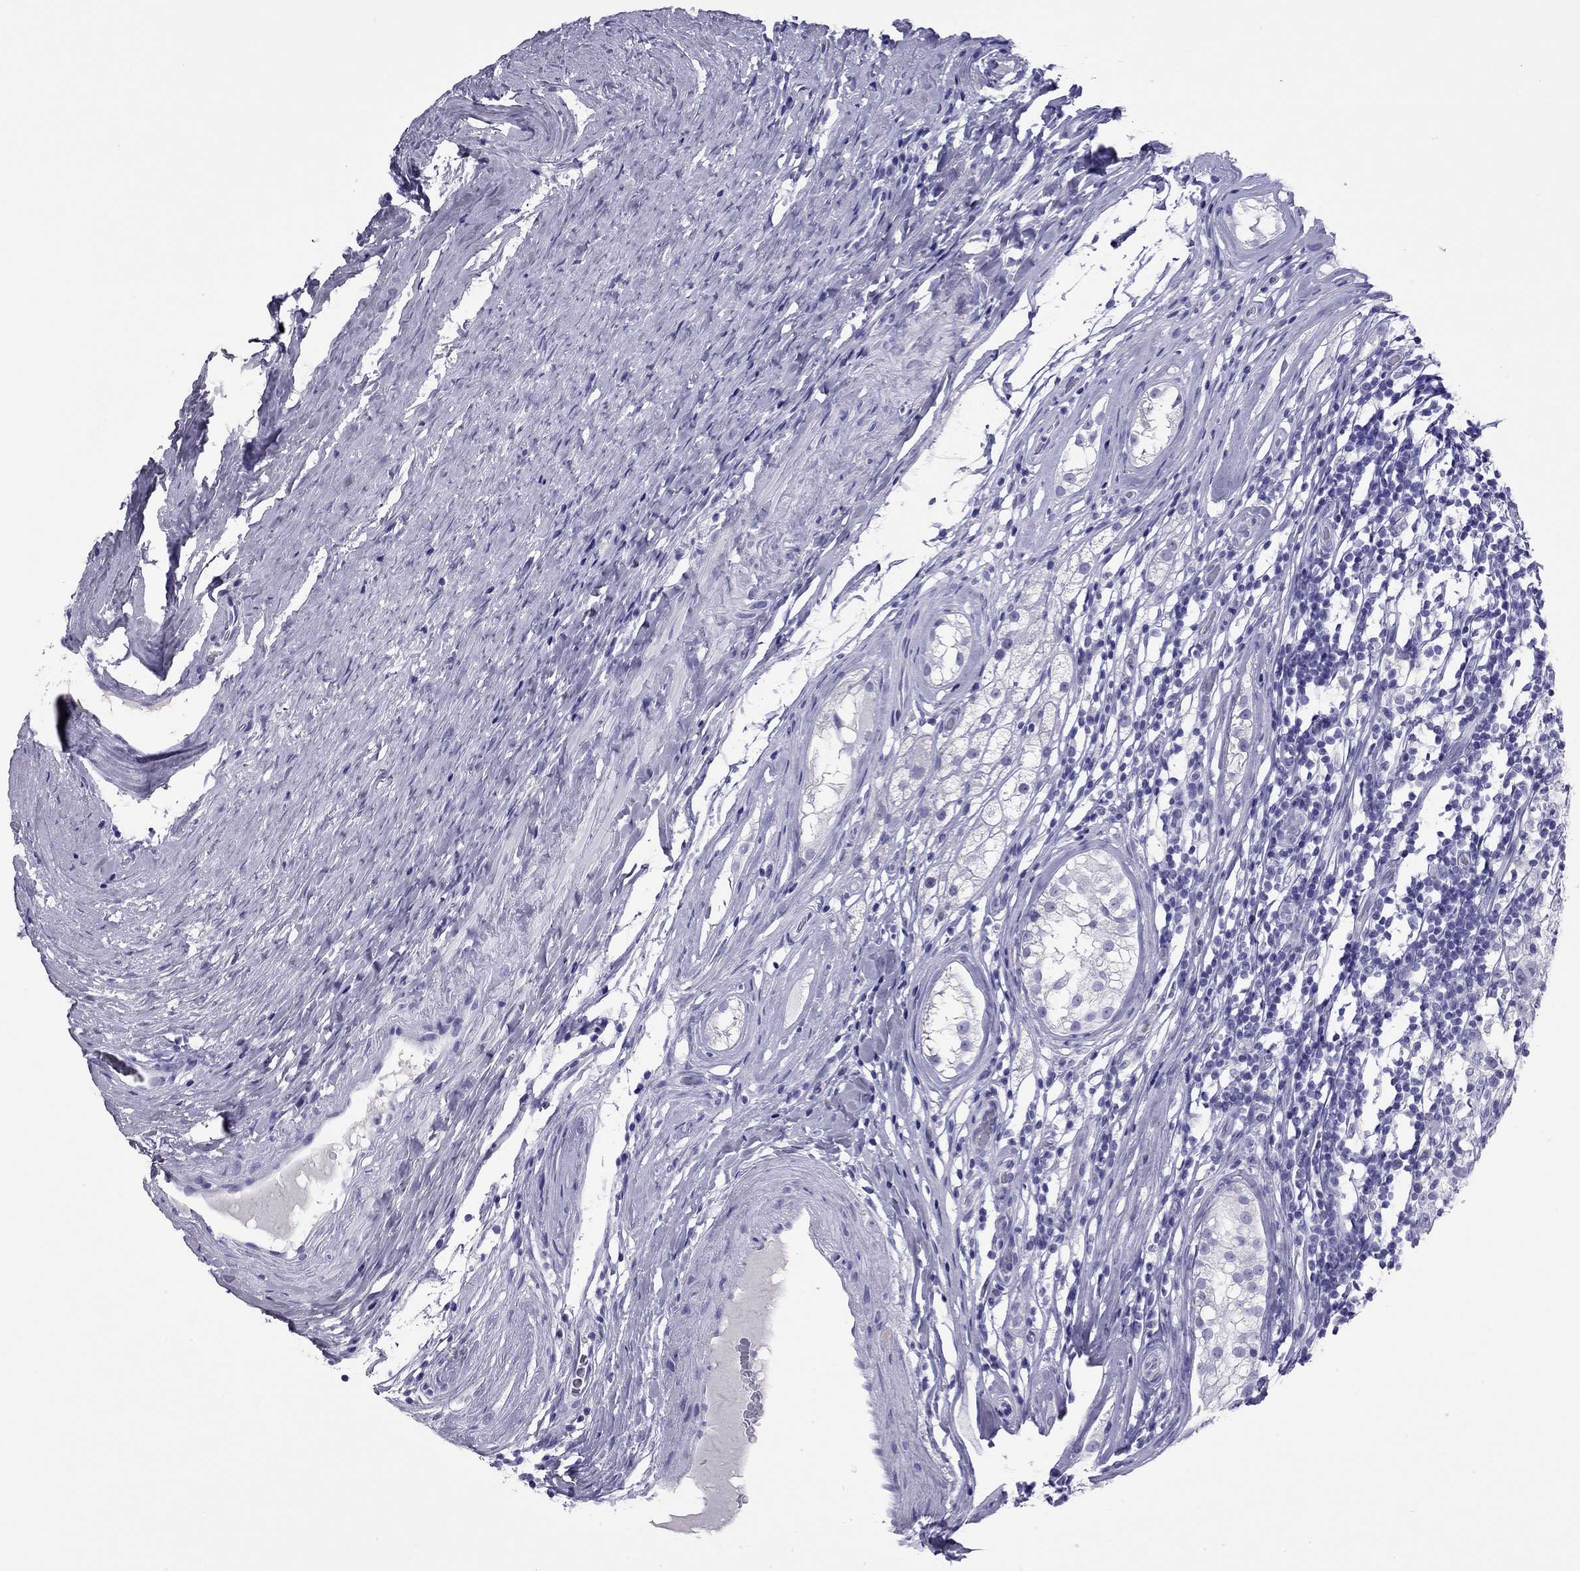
{"staining": {"intensity": "negative", "quantity": "none", "location": "none"}, "tissue": "testis cancer", "cell_type": "Tumor cells", "image_type": "cancer", "snomed": [{"axis": "morphology", "description": "Seminoma, NOS"}, {"axis": "morphology", "description": "Carcinoma, Embryonal, NOS"}, {"axis": "topography", "description": "Testis"}], "caption": "Immunohistochemistry image of human testis embryonal carcinoma stained for a protein (brown), which exhibits no staining in tumor cells. Nuclei are stained in blue.", "gene": "ODF4", "patient": {"sex": "male", "age": 41}}